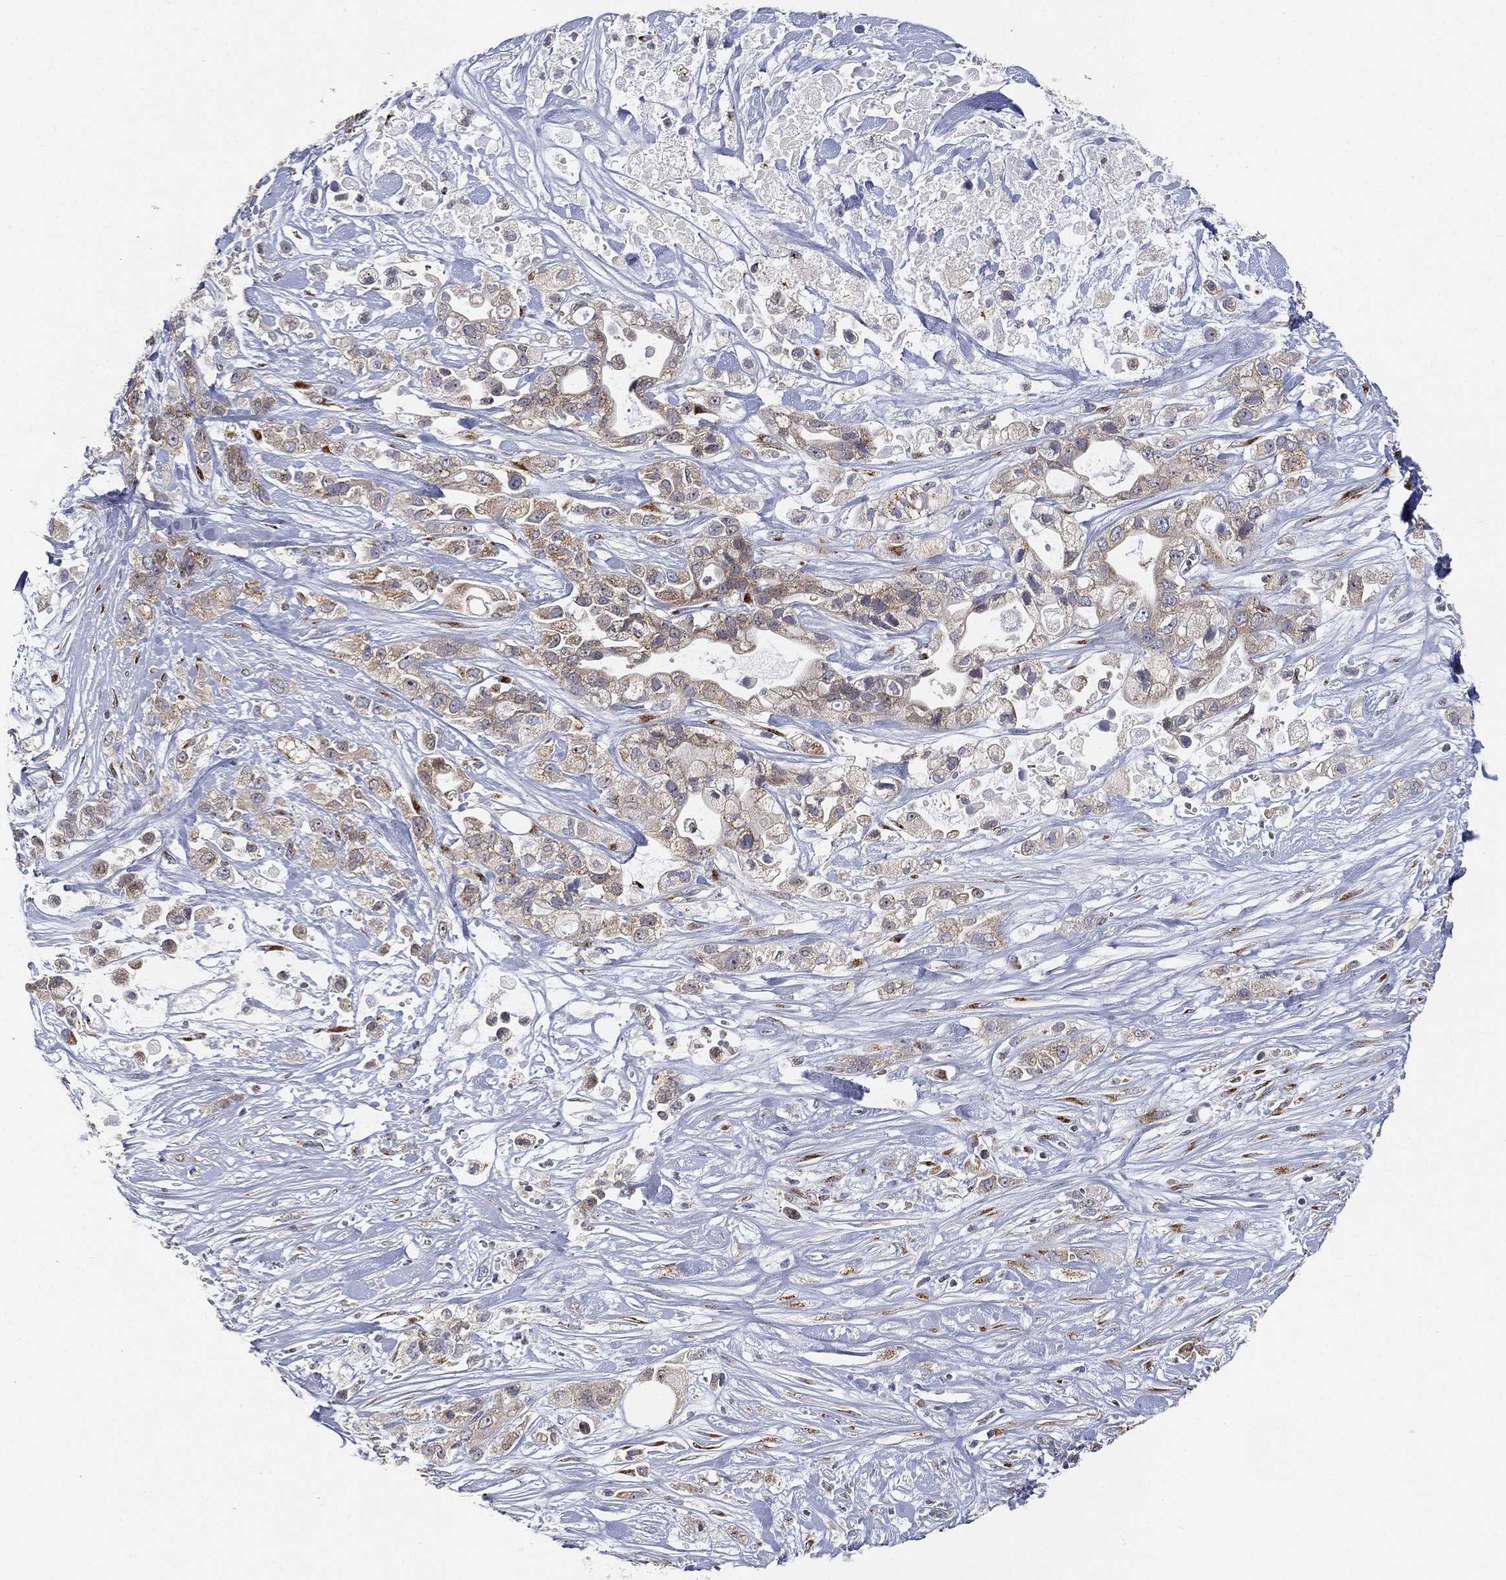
{"staining": {"intensity": "moderate", "quantity": "25%-75%", "location": "cytoplasmic/membranous"}, "tissue": "pancreatic cancer", "cell_type": "Tumor cells", "image_type": "cancer", "snomed": [{"axis": "morphology", "description": "Adenocarcinoma, NOS"}, {"axis": "topography", "description": "Pancreas"}], "caption": "A micrograph of human adenocarcinoma (pancreatic) stained for a protein exhibits moderate cytoplasmic/membranous brown staining in tumor cells.", "gene": "TICAM1", "patient": {"sex": "male", "age": 44}}